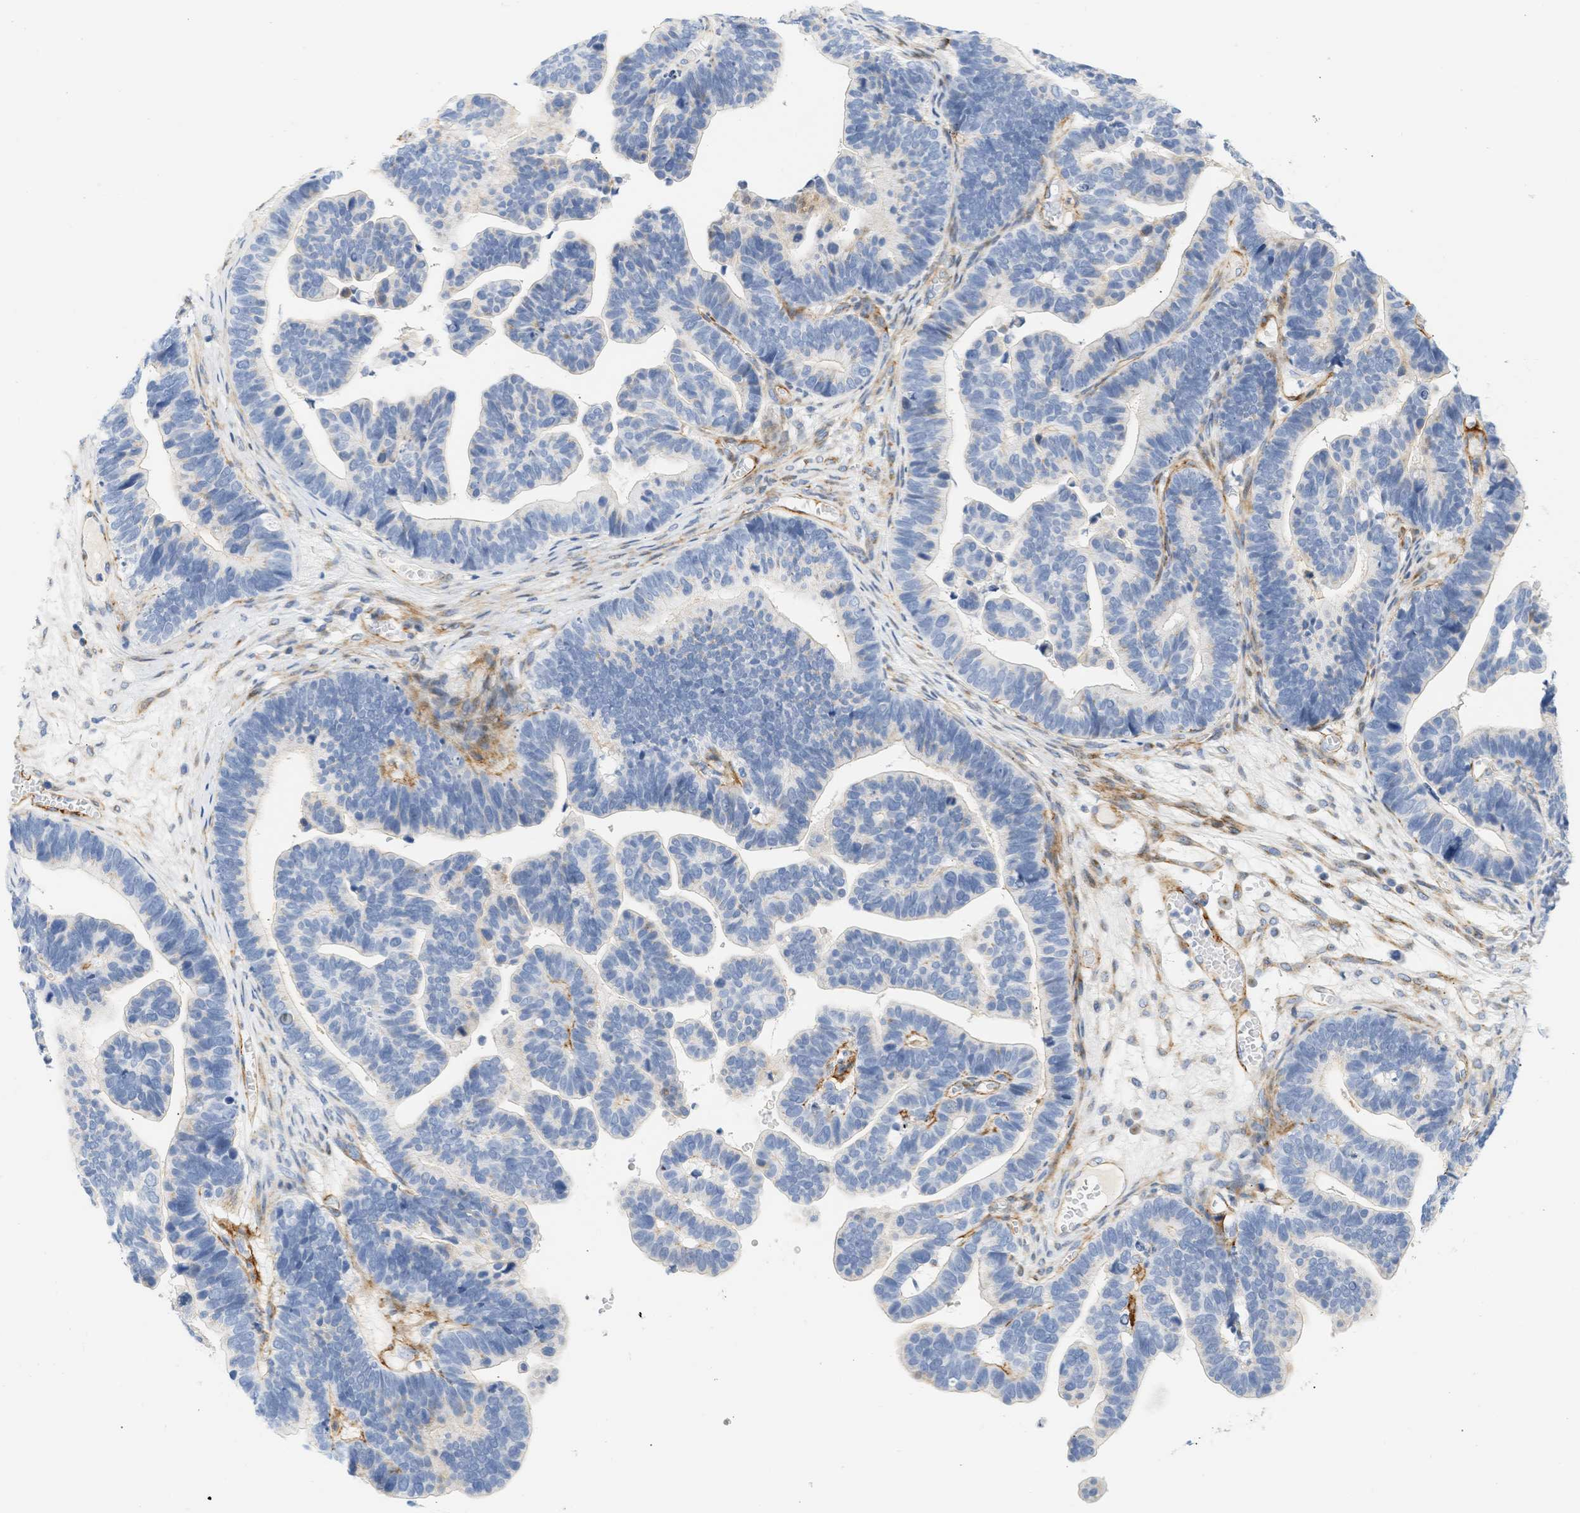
{"staining": {"intensity": "negative", "quantity": "none", "location": "none"}, "tissue": "ovarian cancer", "cell_type": "Tumor cells", "image_type": "cancer", "snomed": [{"axis": "morphology", "description": "Cystadenocarcinoma, serous, NOS"}, {"axis": "topography", "description": "Ovary"}], "caption": "IHC of human ovarian cancer shows no positivity in tumor cells.", "gene": "SLC30A7", "patient": {"sex": "female", "age": 56}}